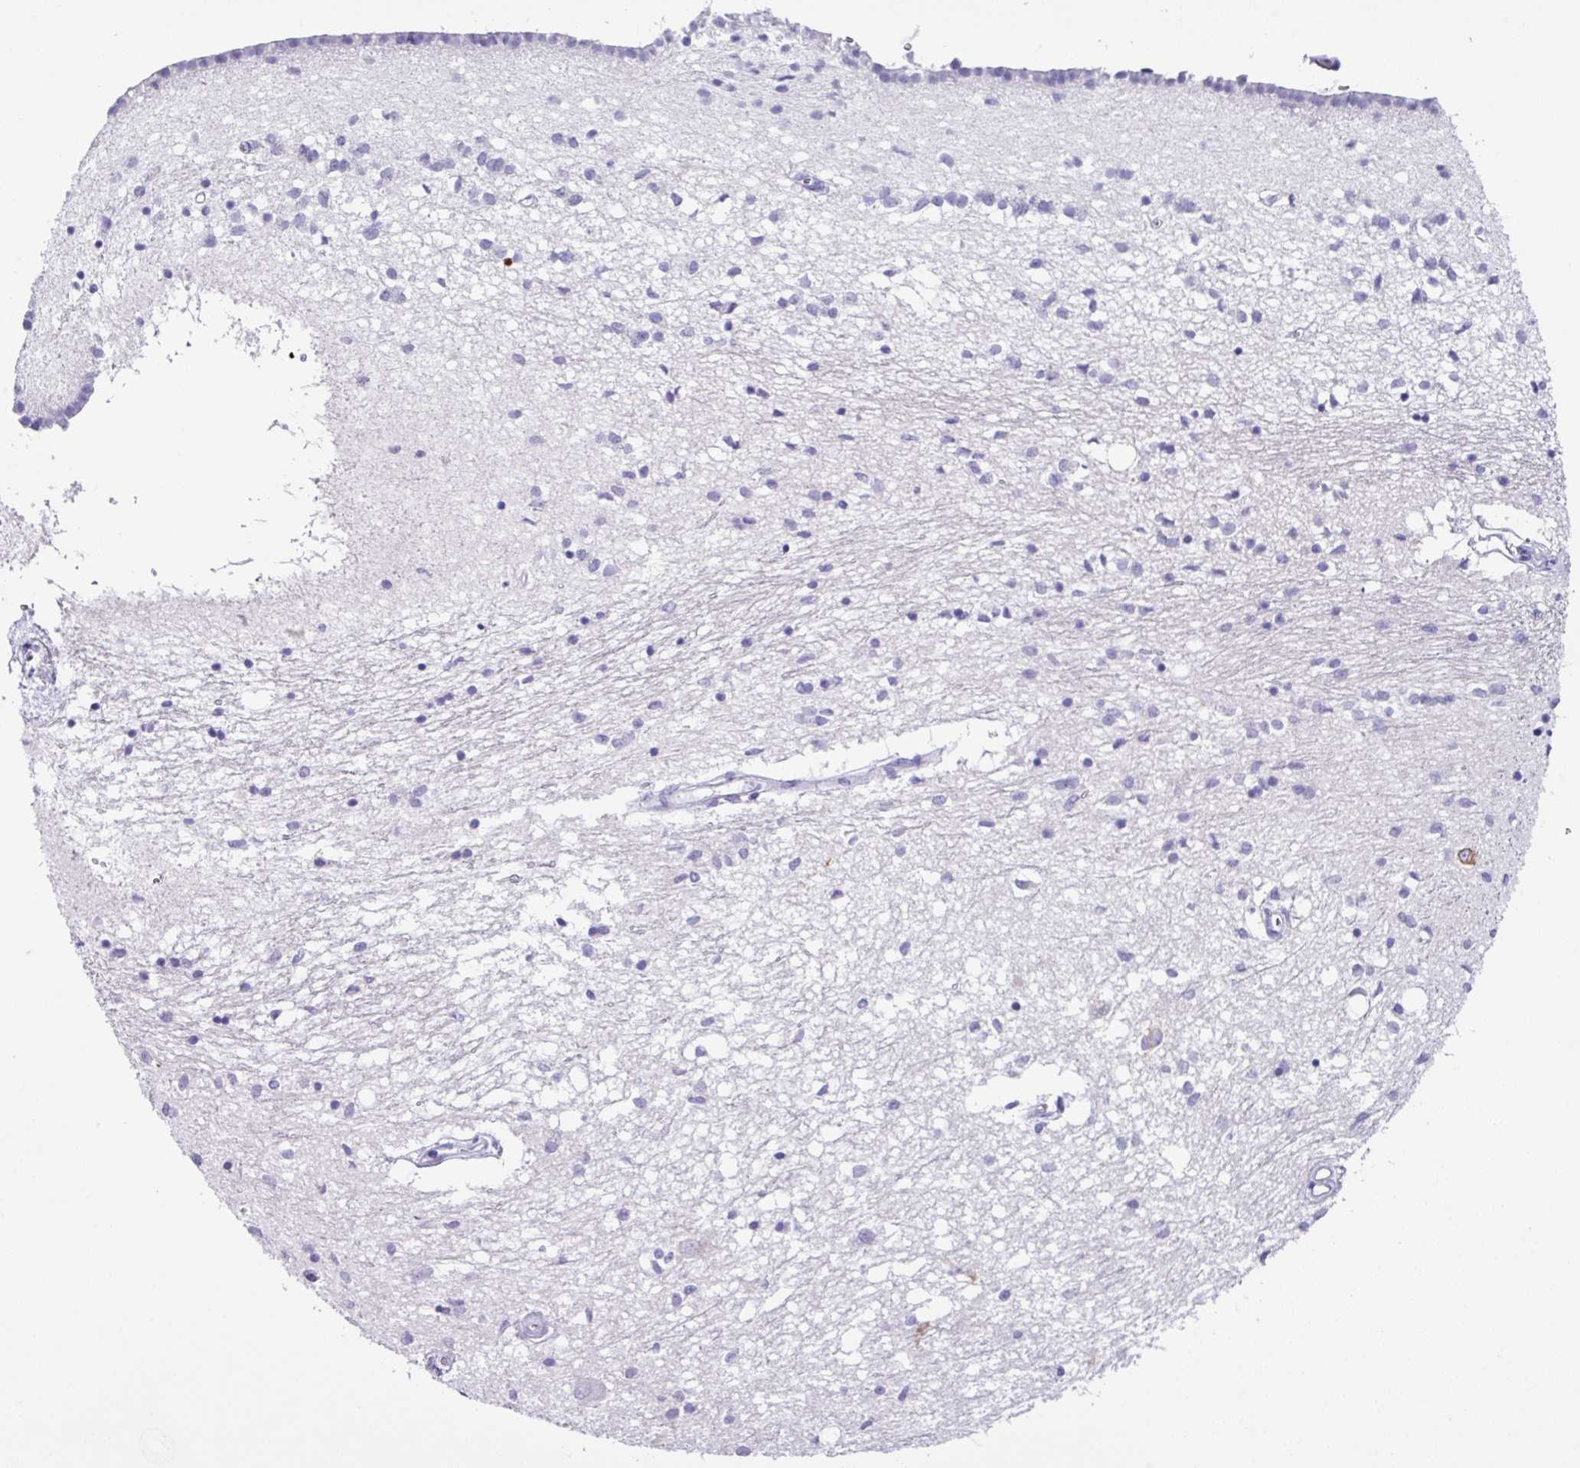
{"staining": {"intensity": "negative", "quantity": "none", "location": "none"}, "tissue": "caudate", "cell_type": "Glial cells", "image_type": "normal", "snomed": [{"axis": "morphology", "description": "Normal tissue, NOS"}, {"axis": "topography", "description": "Lateral ventricle wall"}], "caption": "Protein analysis of unremarkable caudate shows no significant staining in glial cells. (DAB immunohistochemistry visualized using brightfield microscopy, high magnification).", "gene": "ZG16", "patient": {"sex": "male", "age": 70}}